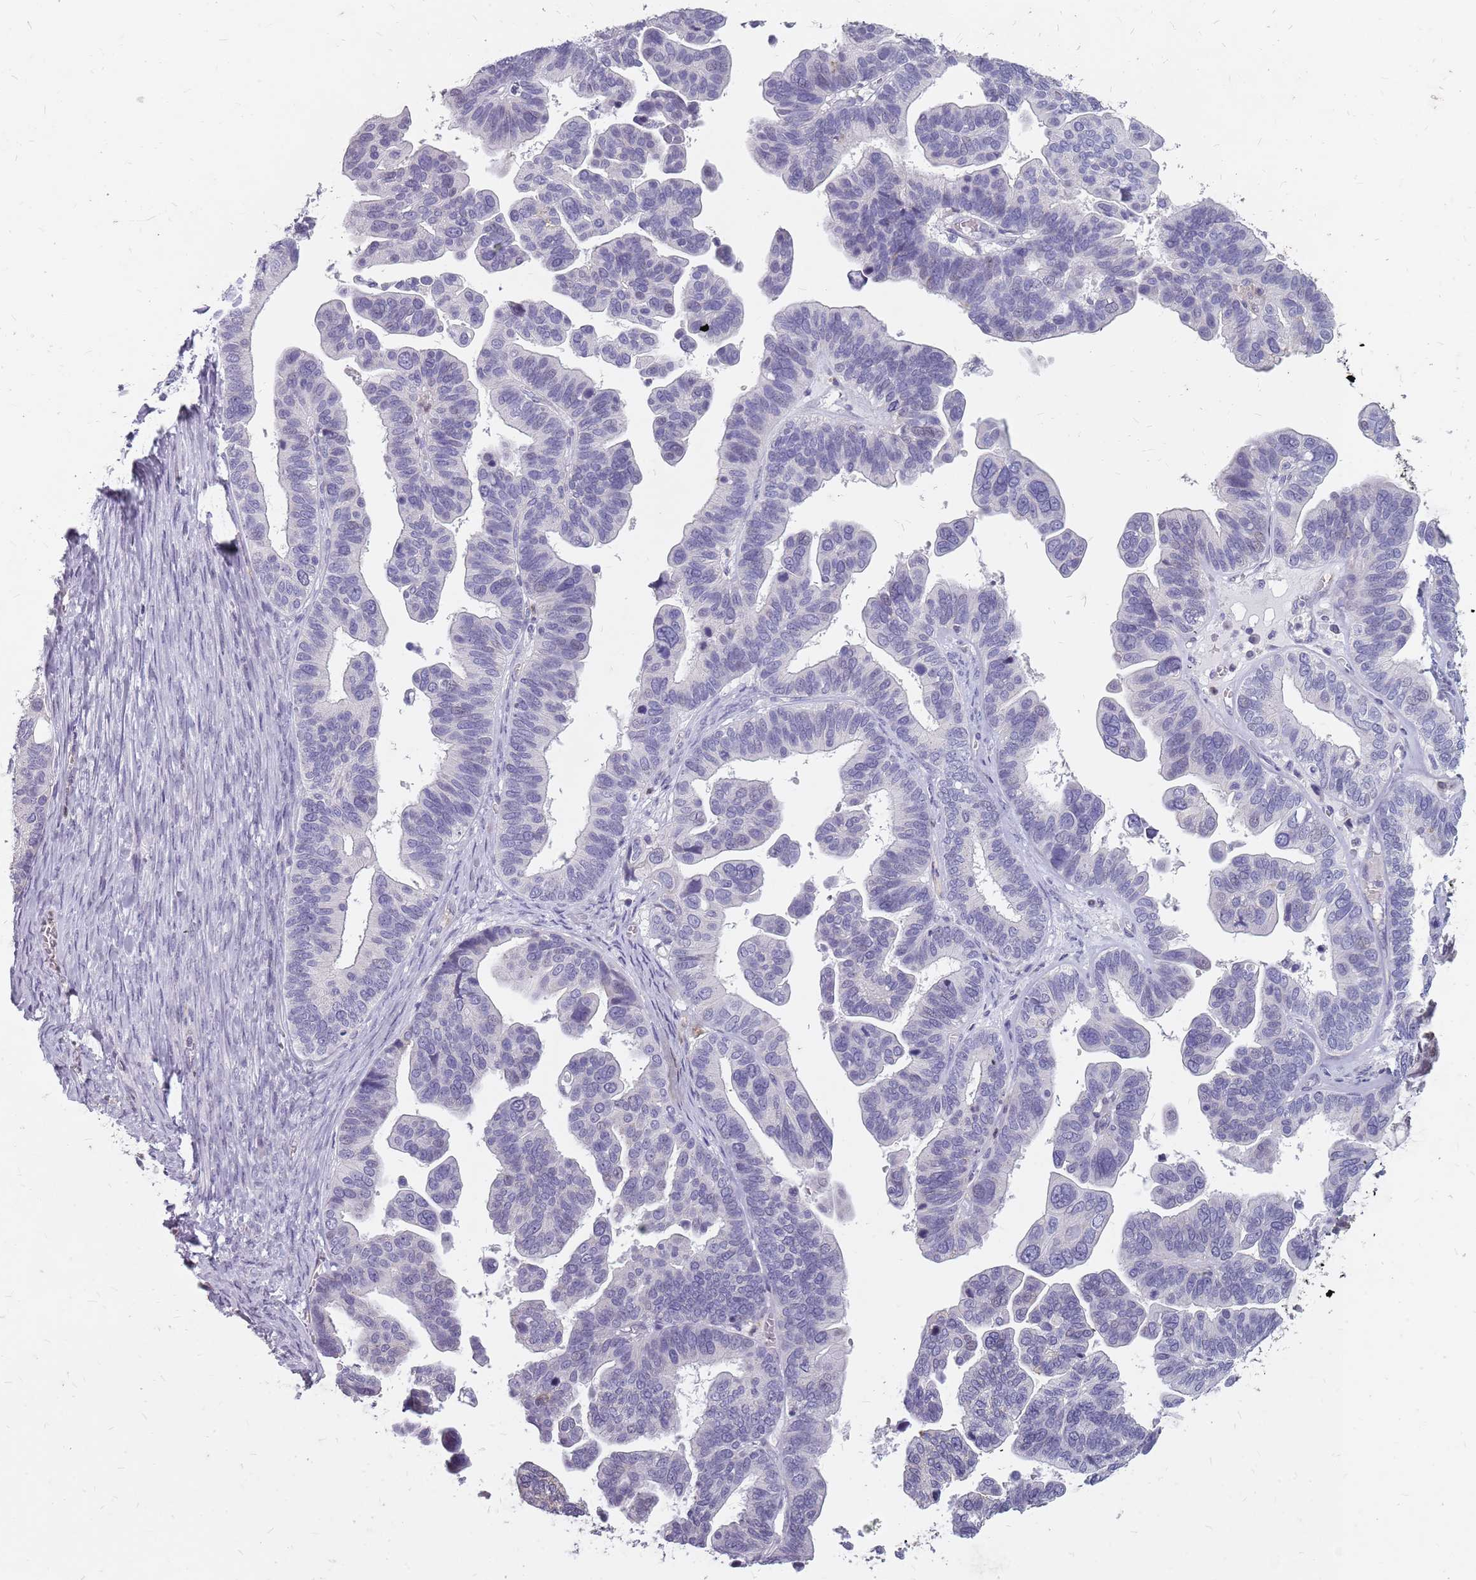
{"staining": {"intensity": "negative", "quantity": "none", "location": "none"}, "tissue": "ovarian cancer", "cell_type": "Tumor cells", "image_type": "cancer", "snomed": [{"axis": "morphology", "description": "Cystadenocarcinoma, serous, NOS"}, {"axis": "topography", "description": "Ovary"}], "caption": "IHC photomicrograph of serous cystadenocarcinoma (ovarian) stained for a protein (brown), which reveals no staining in tumor cells. (Stains: DAB (3,3'-diaminobenzidine) immunohistochemistry (IHC) with hematoxylin counter stain, Microscopy: brightfield microscopy at high magnification).", "gene": "NEK6", "patient": {"sex": "female", "age": 56}}